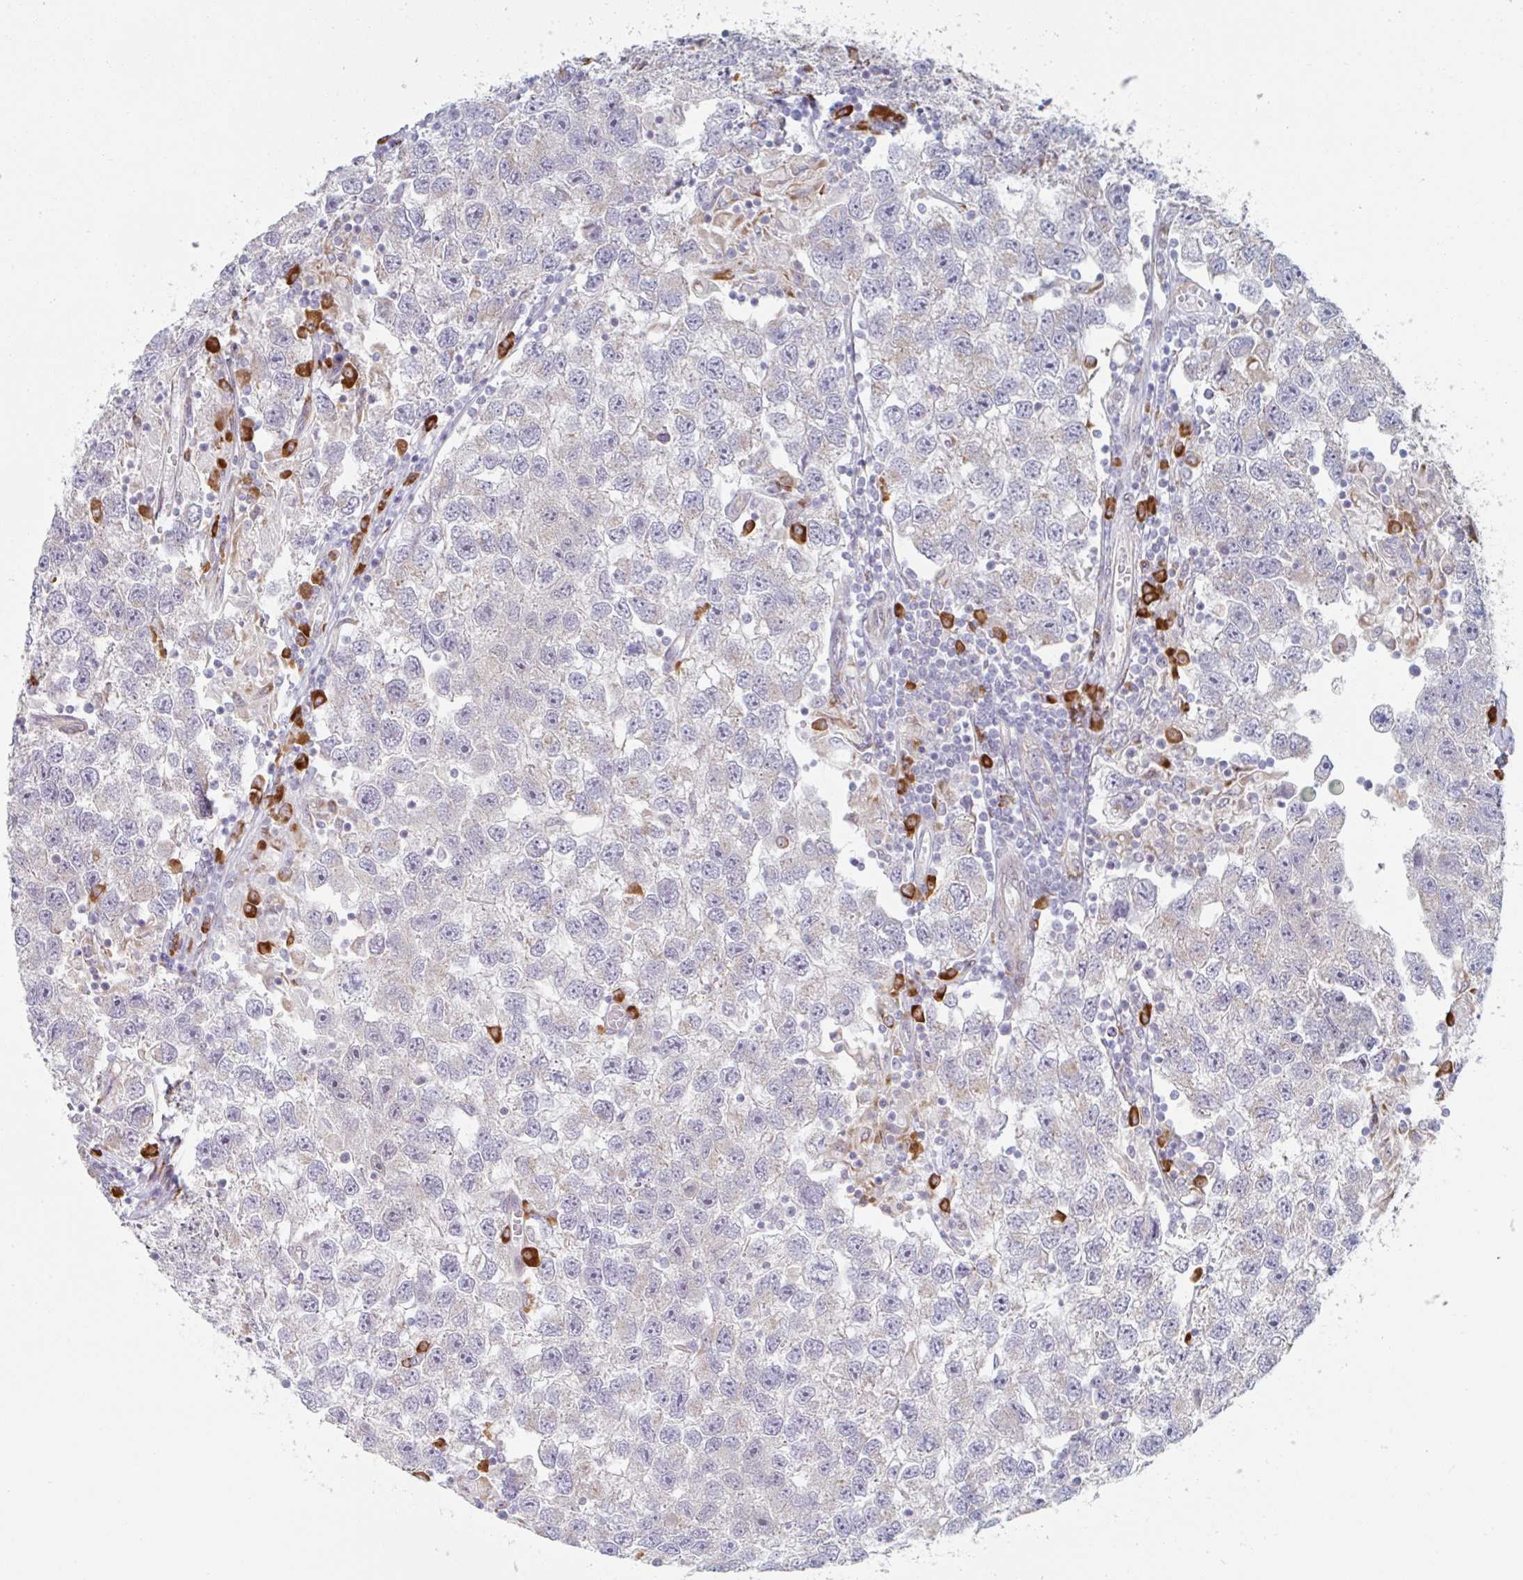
{"staining": {"intensity": "negative", "quantity": "none", "location": "none"}, "tissue": "testis cancer", "cell_type": "Tumor cells", "image_type": "cancer", "snomed": [{"axis": "morphology", "description": "Seminoma, NOS"}, {"axis": "topography", "description": "Testis"}], "caption": "IHC micrograph of testis cancer stained for a protein (brown), which reveals no staining in tumor cells.", "gene": "TRAPPC10", "patient": {"sex": "male", "age": 26}}